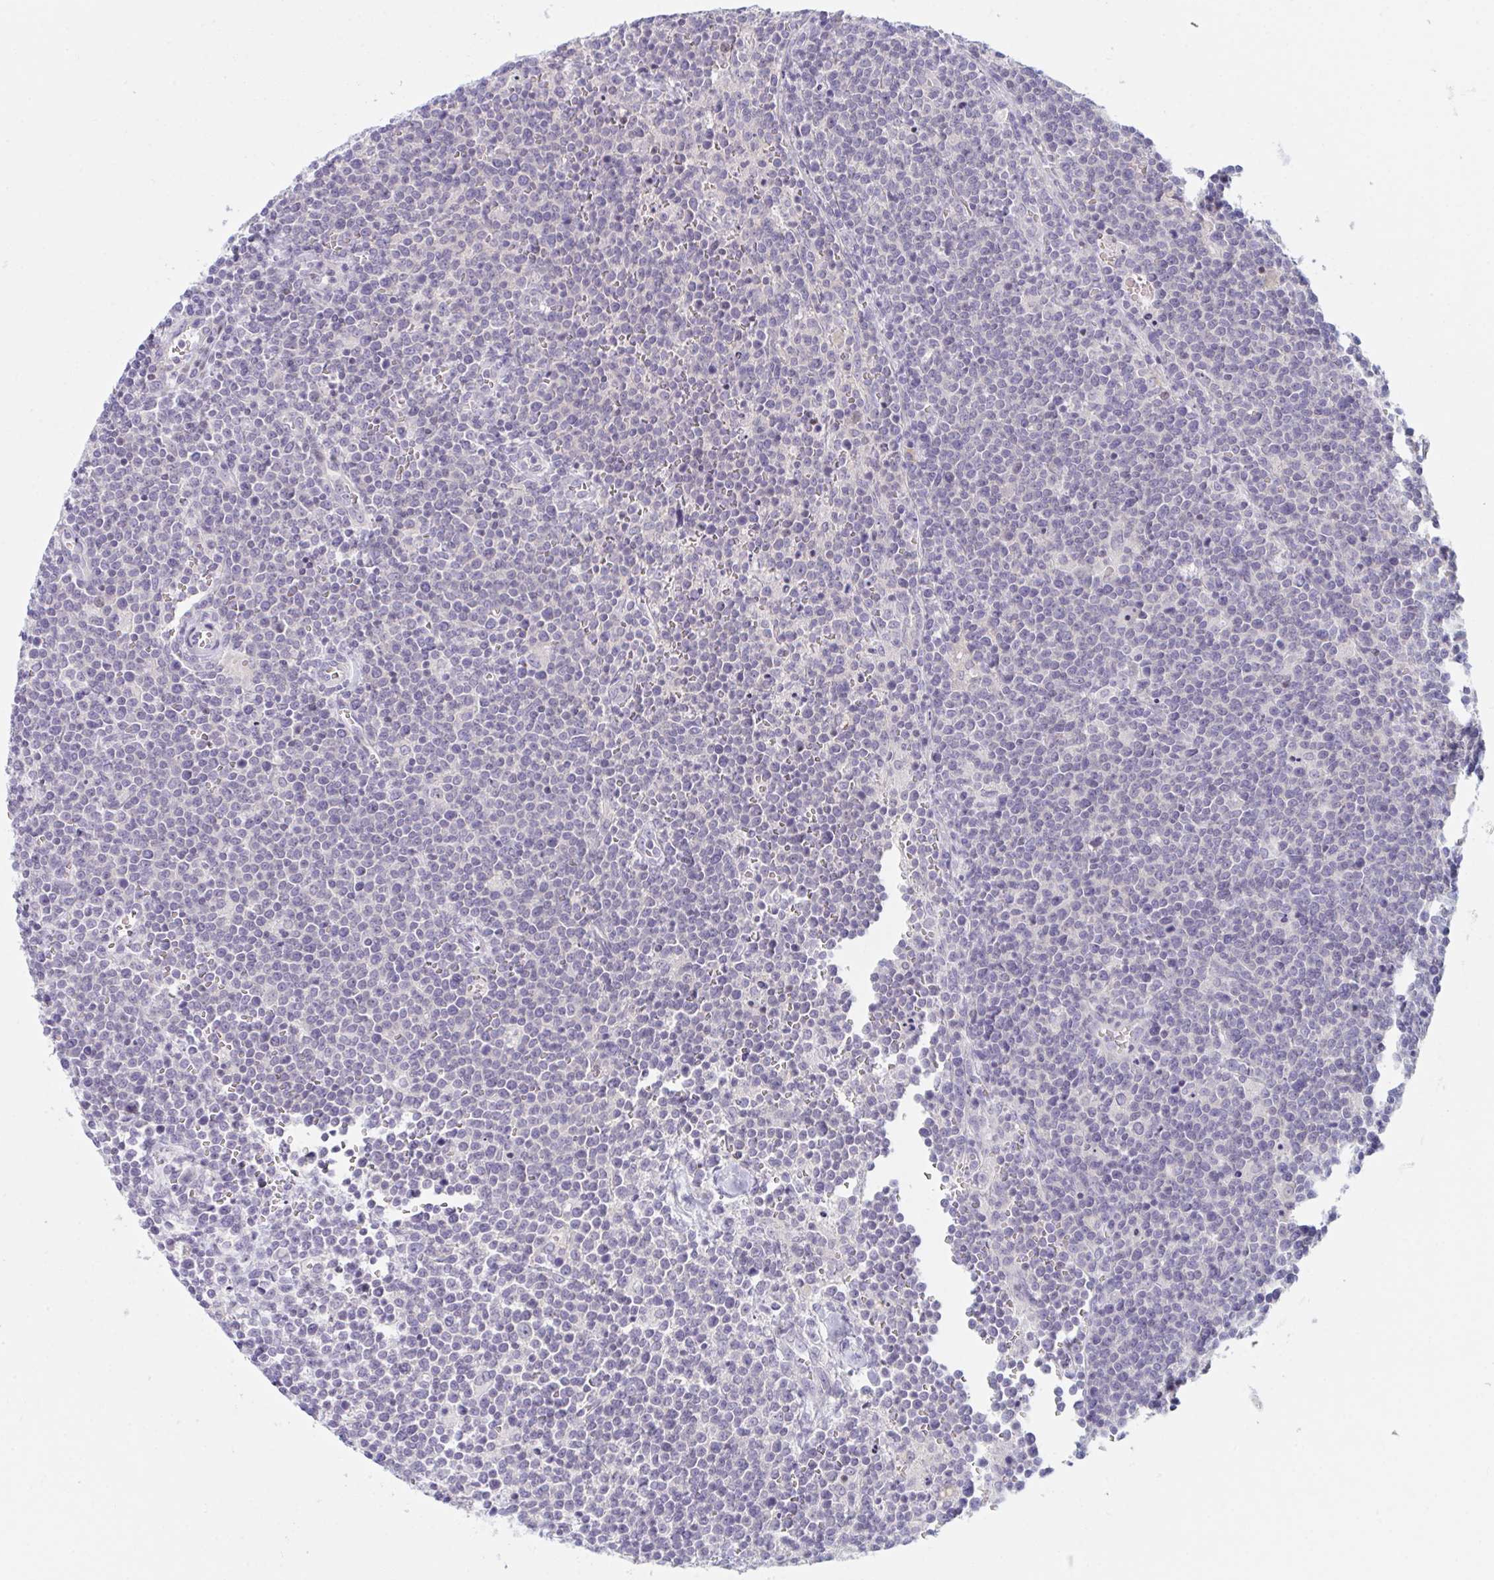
{"staining": {"intensity": "negative", "quantity": "none", "location": "none"}, "tissue": "lymphoma", "cell_type": "Tumor cells", "image_type": "cancer", "snomed": [{"axis": "morphology", "description": "Malignant lymphoma, non-Hodgkin's type, High grade"}, {"axis": "topography", "description": "Lymph node"}], "caption": "Protein analysis of lymphoma demonstrates no significant expression in tumor cells.", "gene": "NAA30", "patient": {"sex": "male", "age": 61}}